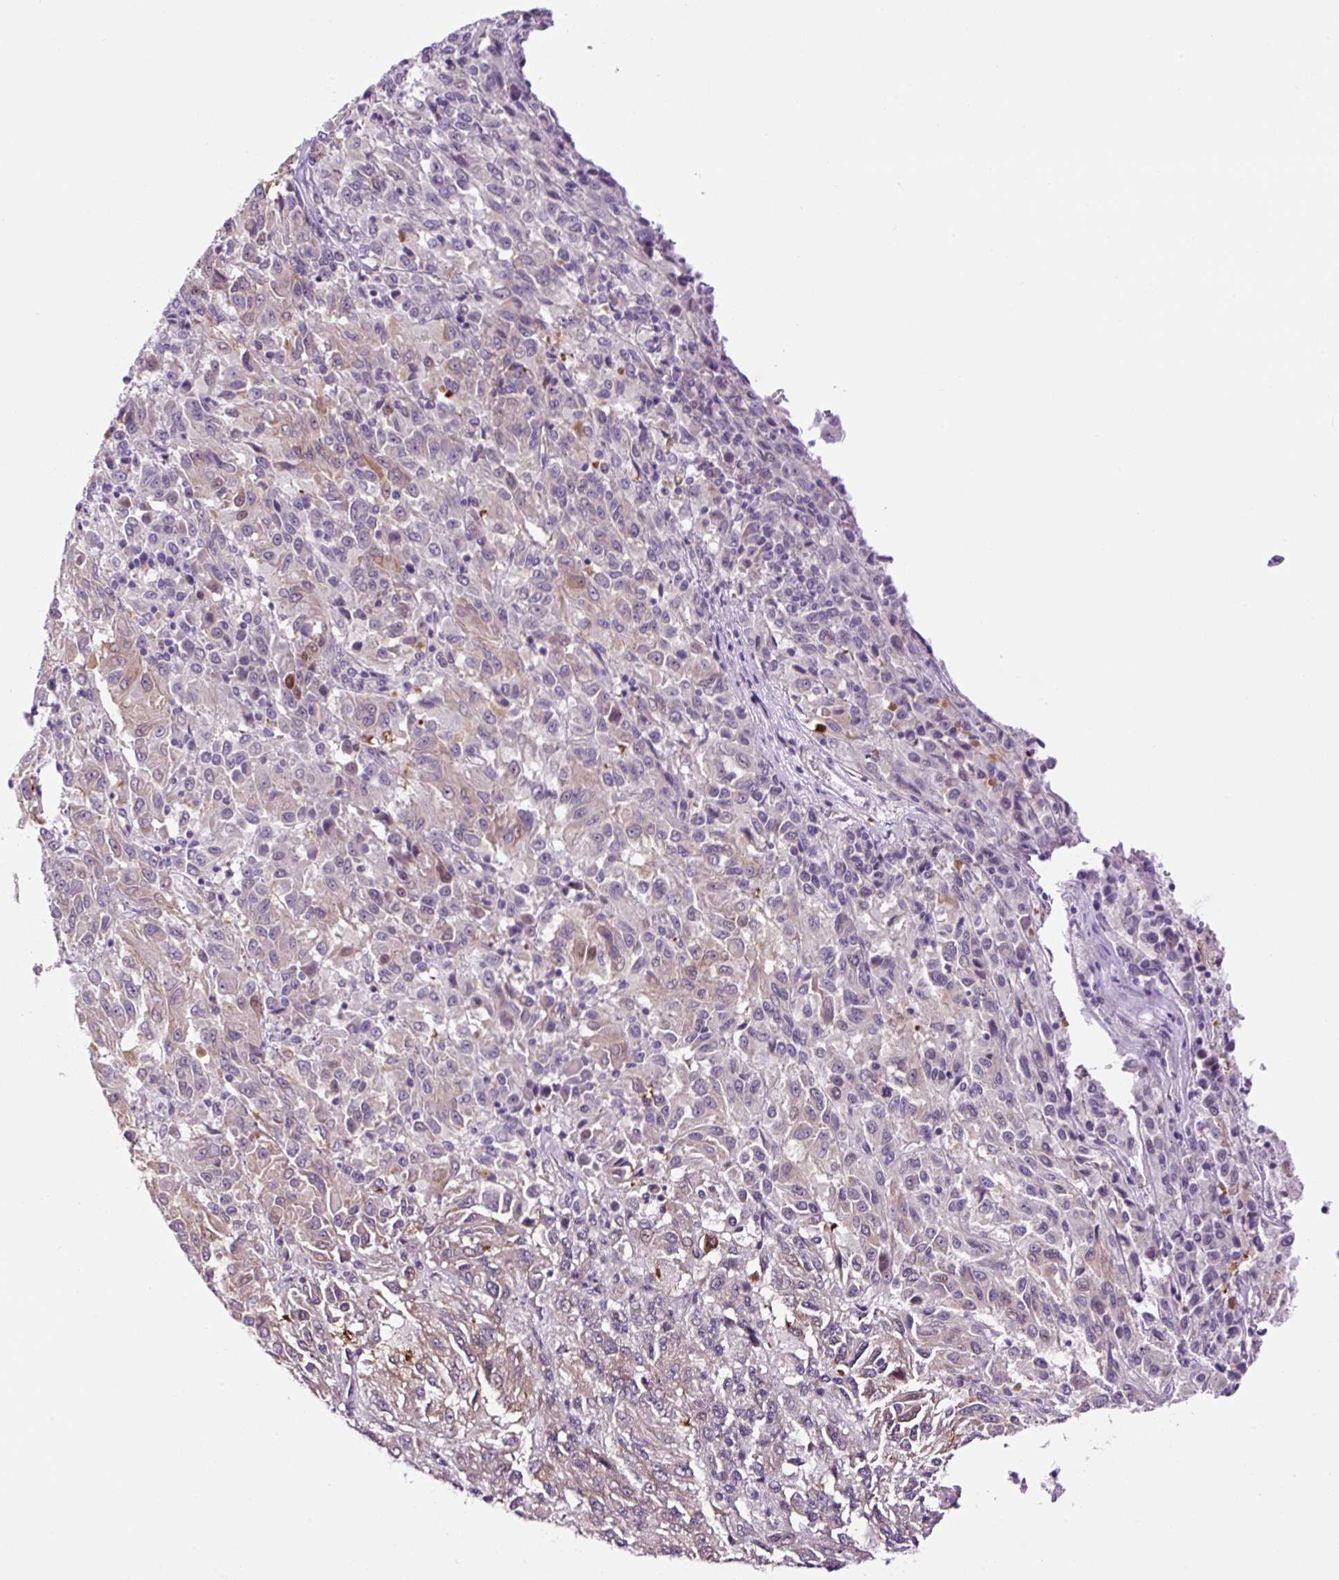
{"staining": {"intensity": "weak", "quantity": "<25%", "location": "cytoplasmic/membranous"}, "tissue": "melanoma", "cell_type": "Tumor cells", "image_type": "cancer", "snomed": [{"axis": "morphology", "description": "Malignant melanoma, Metastatic site"}, {"axis": "topography", "description": "Lung"}], "caption": "Immunohistochemistry of melanoma displays no staining in tumor cells.", "gene": "OGDHL", "patient": {"sex": "male", "age": 64}}